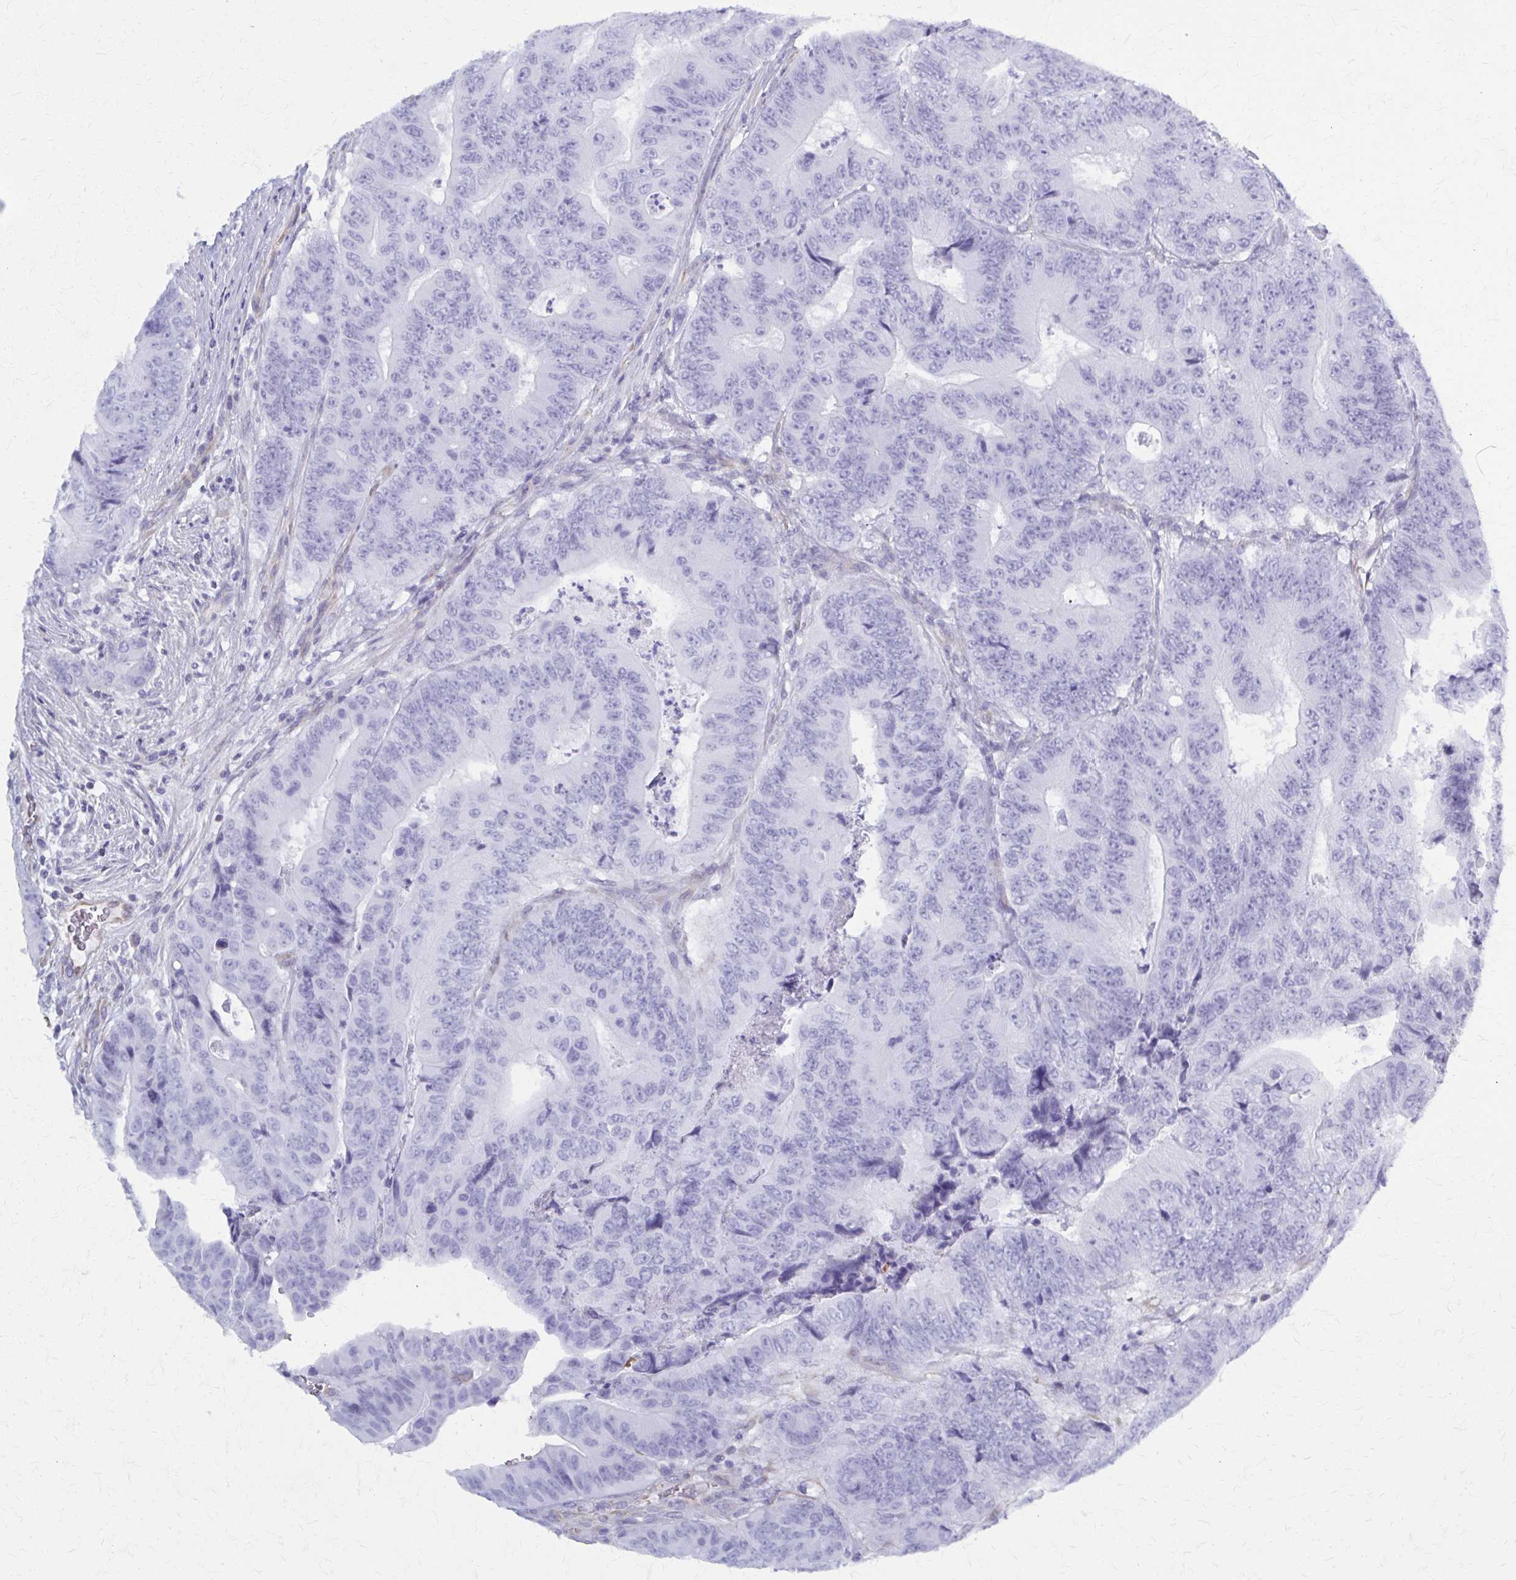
{"staining": {"intensity": "negative", "quantity": "none", "location": "none"}, "tissue": "colorectal cancer", "cell_type": "Tumor cells", "image_type": "cancer", "snomed": [{"axis": "morphology", "description": "Adenocarcinoma, NOS"}, {"axis": "topography", "description": "Colon"}], "caption": "Colorectal cancer (adenocarcinoma) was stained to show a protein in brown. There is no significant expression in tumor cells.", "gene": "GFAP", "patient": {"sex": "female", "age": 48}}